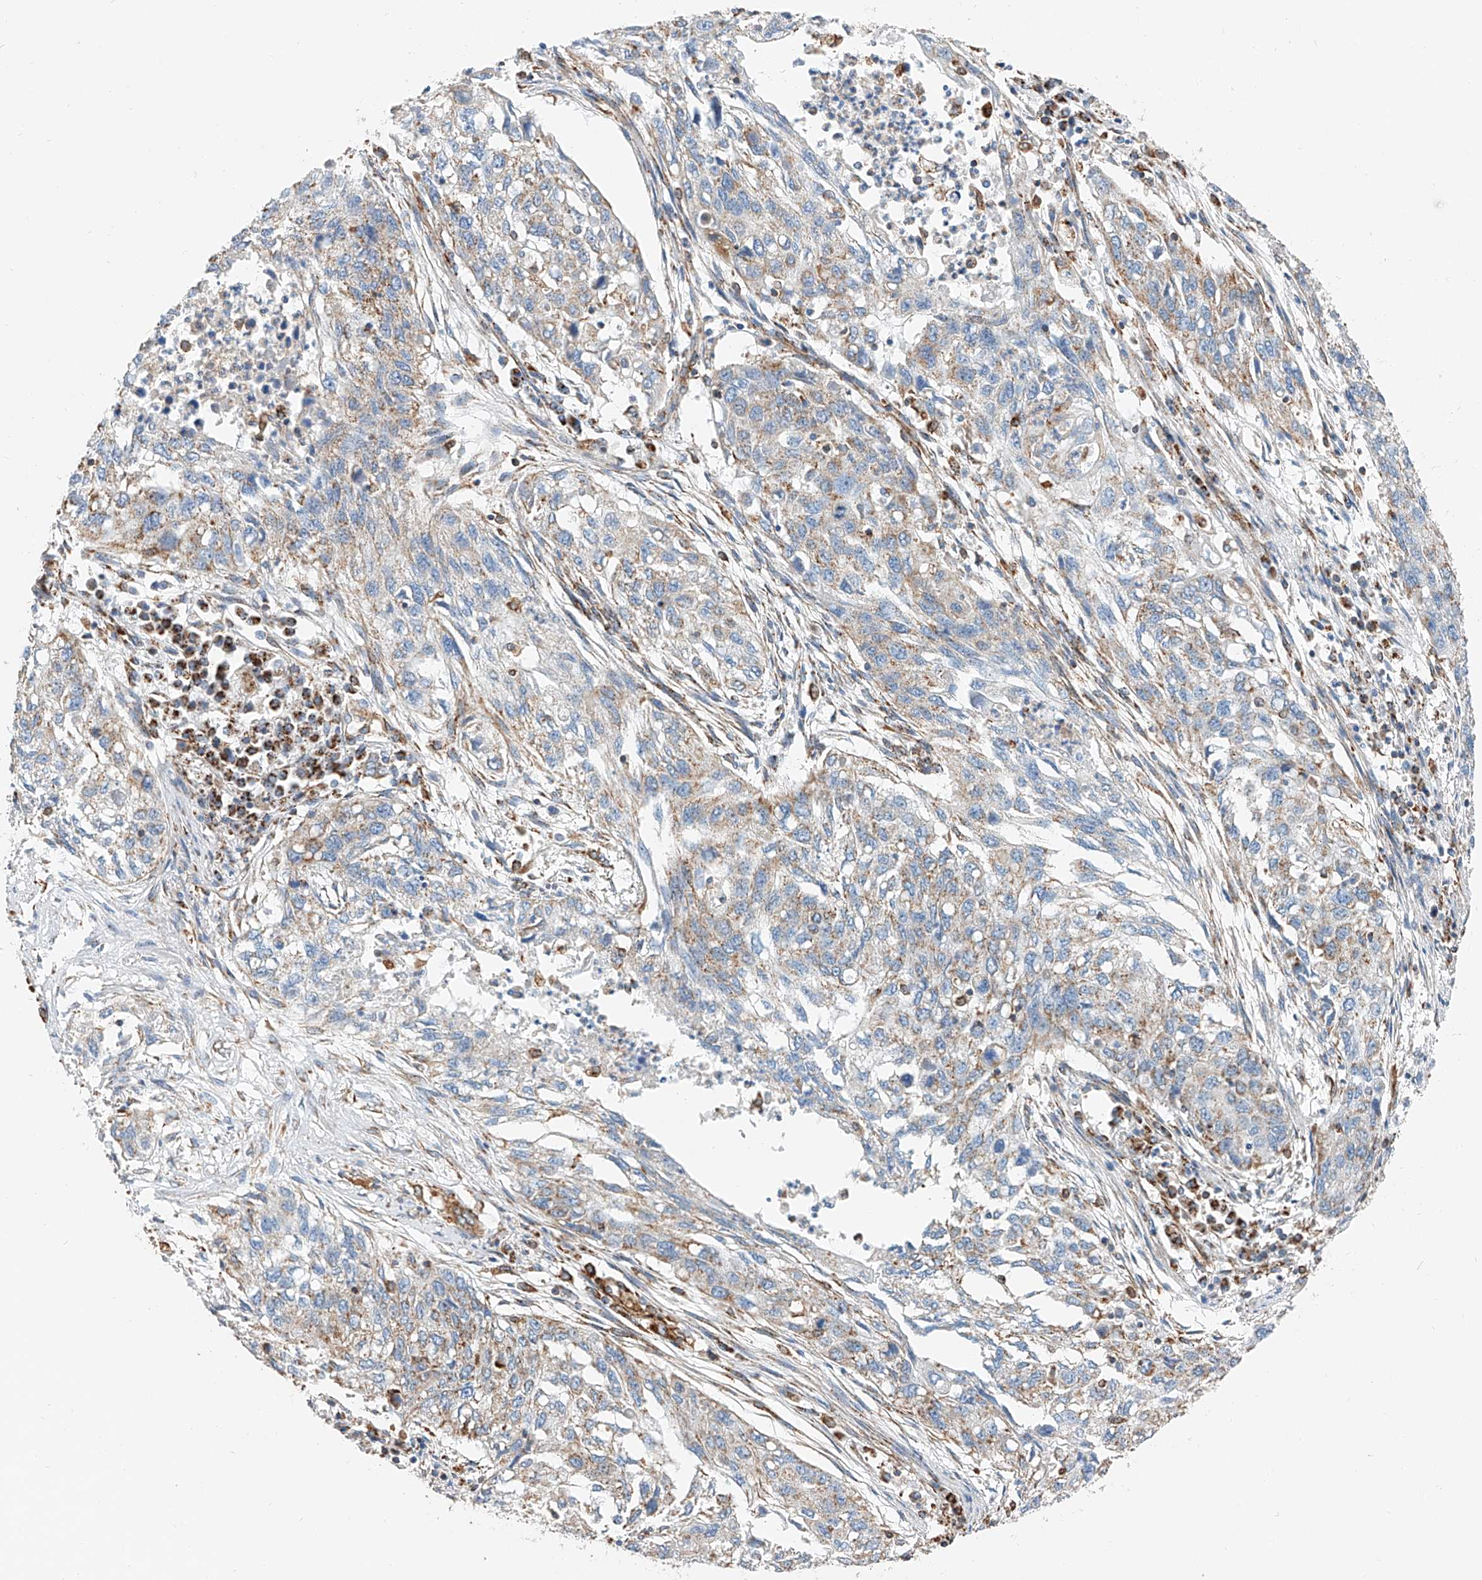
{"staining": {"intensity": "weak", "quantity": ">75%", "location": "cytoplasmic/membranous"}, "tissue": "lung cancer", "cell_type": "Tumor cells", "image_type": "cancer", "snomed": [{"axis": "morphology", "description": "Squamous cell carcinoma, NOS"}, {"axis": "topography", "description": "Lung"}], "caption": "Immunohistochemical staining of lung cancer exhibits weak cytoplasmic/membranous protein staining in approximately >75% of tumor cells.", "gene": "NDUFV3", "patient": {"sex": "female", "age": 63}}